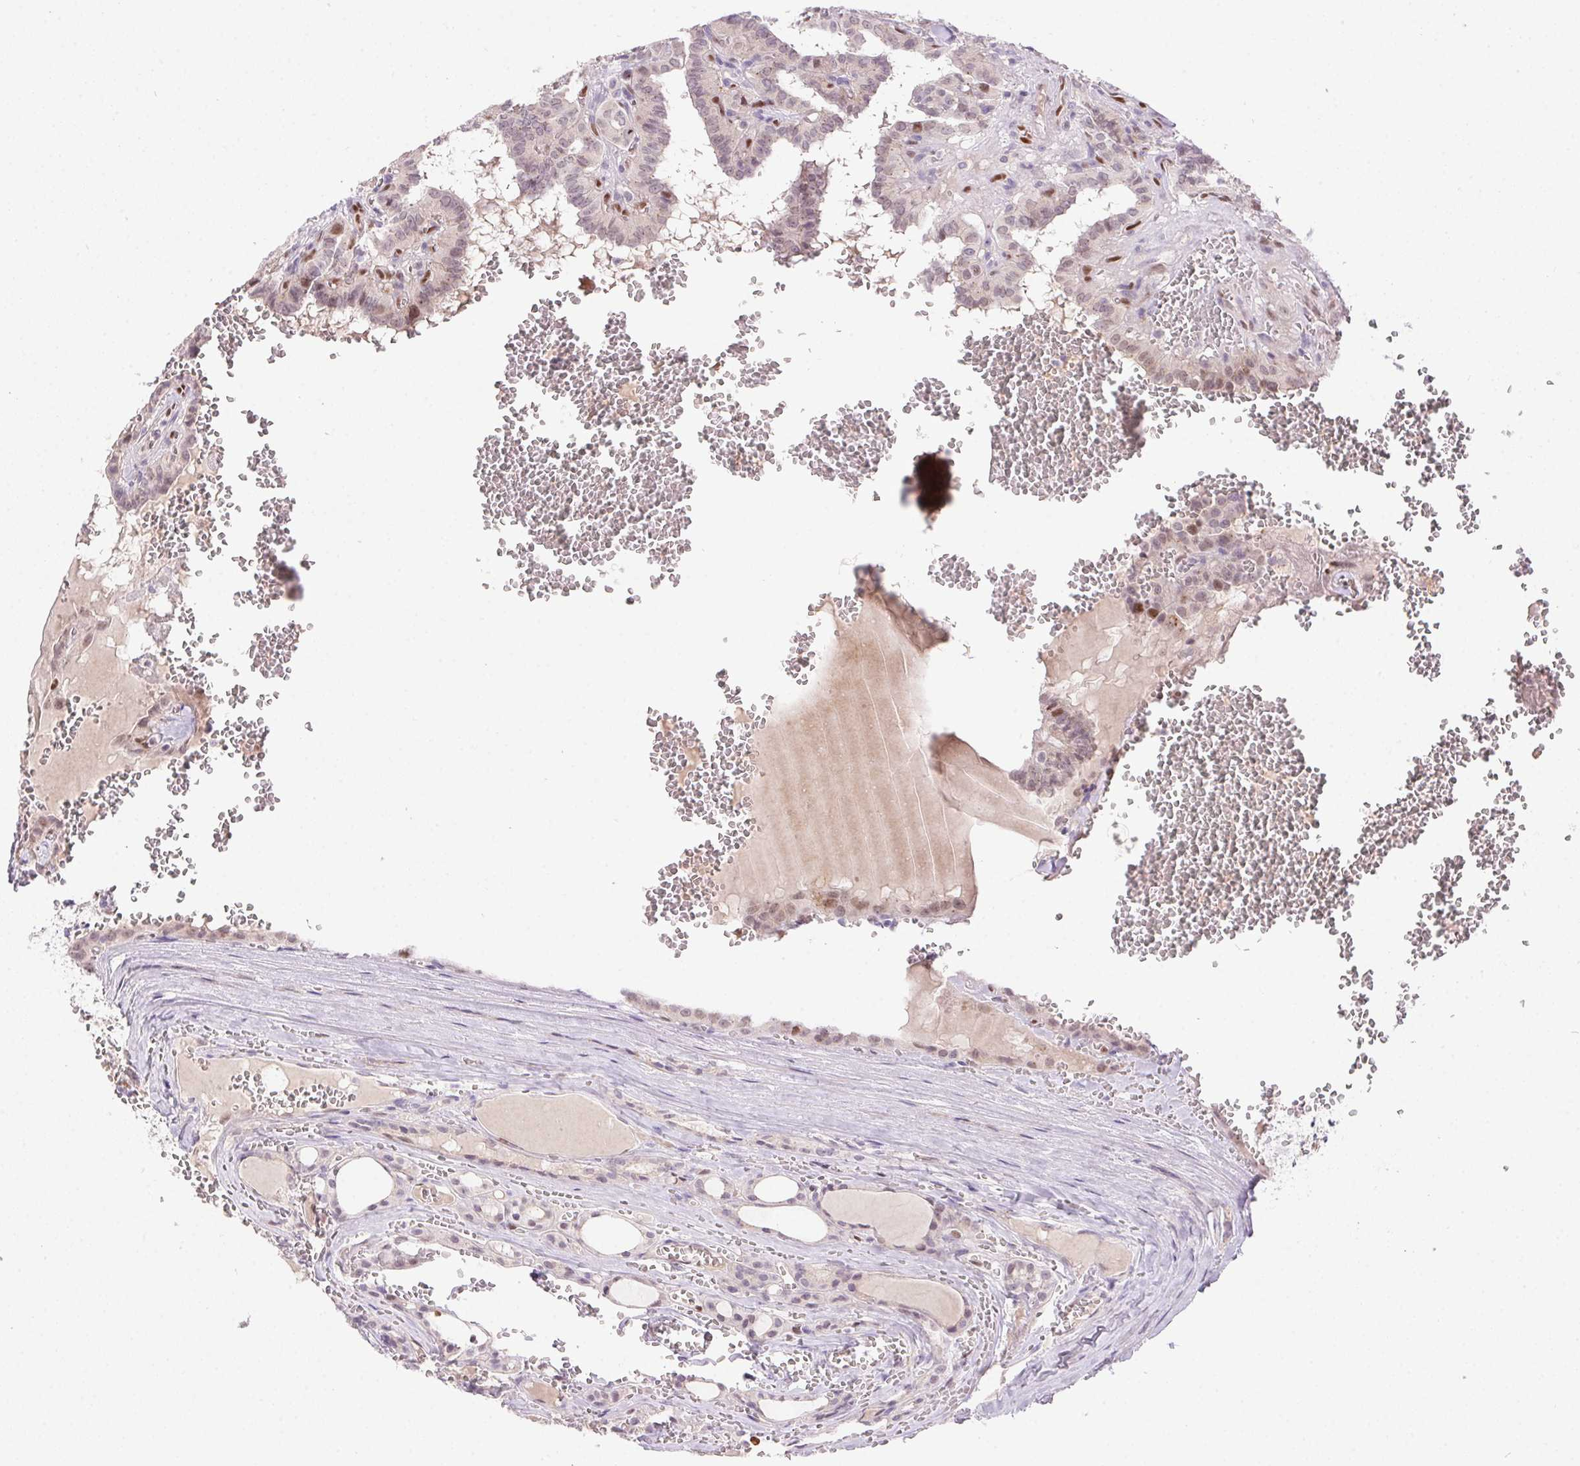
{"staining": {"intensity": "weak", "quantity": "25%-75%", "location": "nuclear"}, "tissue": "thyroid cancer", "cell_type": "Tumor cells", "image_type": "cancer", "snomed": [{"axis": "morphology", "description": "Papillary adenocarcinoma, NOS"}, {"axis": "topography", "description": "Thyroid gland"}], "caption": "Tumor cells show weak nuclear staining in approximately 25%-75% of cells in thyroid papillary adenocarcinoma.", "gene": "SP9", "patient": {"sex": "female", "age": 21}}